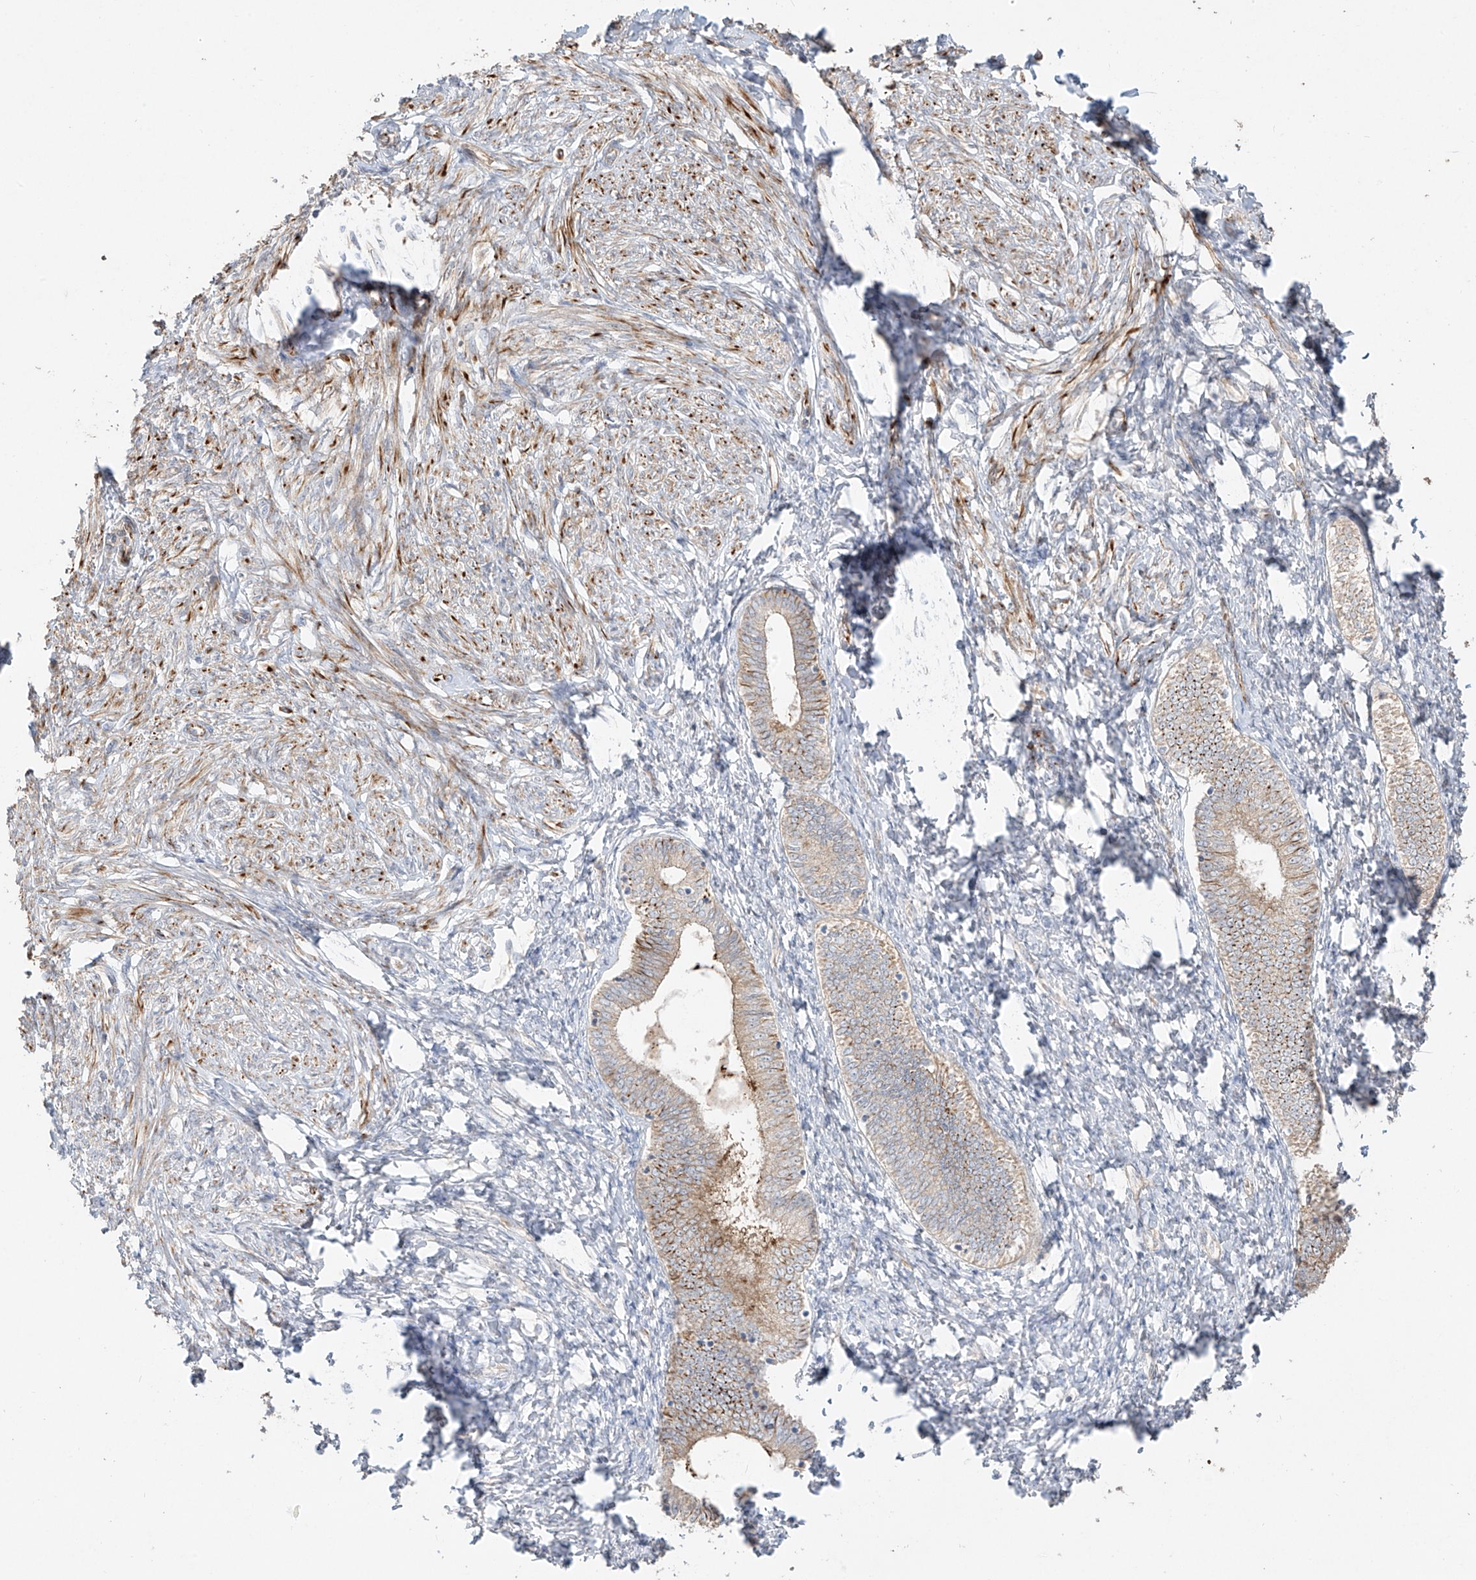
{"staining": {"intensity": "negative", "quantity": "none", "location": "none"}, "tissue": "endometrium", "cell_type": "Cells in endometrial stroma", "image_type": "normal", "snomed": [{"axis": "morphology", "description": "Normal tissue, NOS"}, {"axis": "topography", "description": "Endometrium"}], "caption": "Endometrium stained for a protein using immunohistochemistry (IHC) exhibits no expression cells in endometrial stroma.", "gene": "DCDC2", "patient": {"sex": "female", "age": 72}}